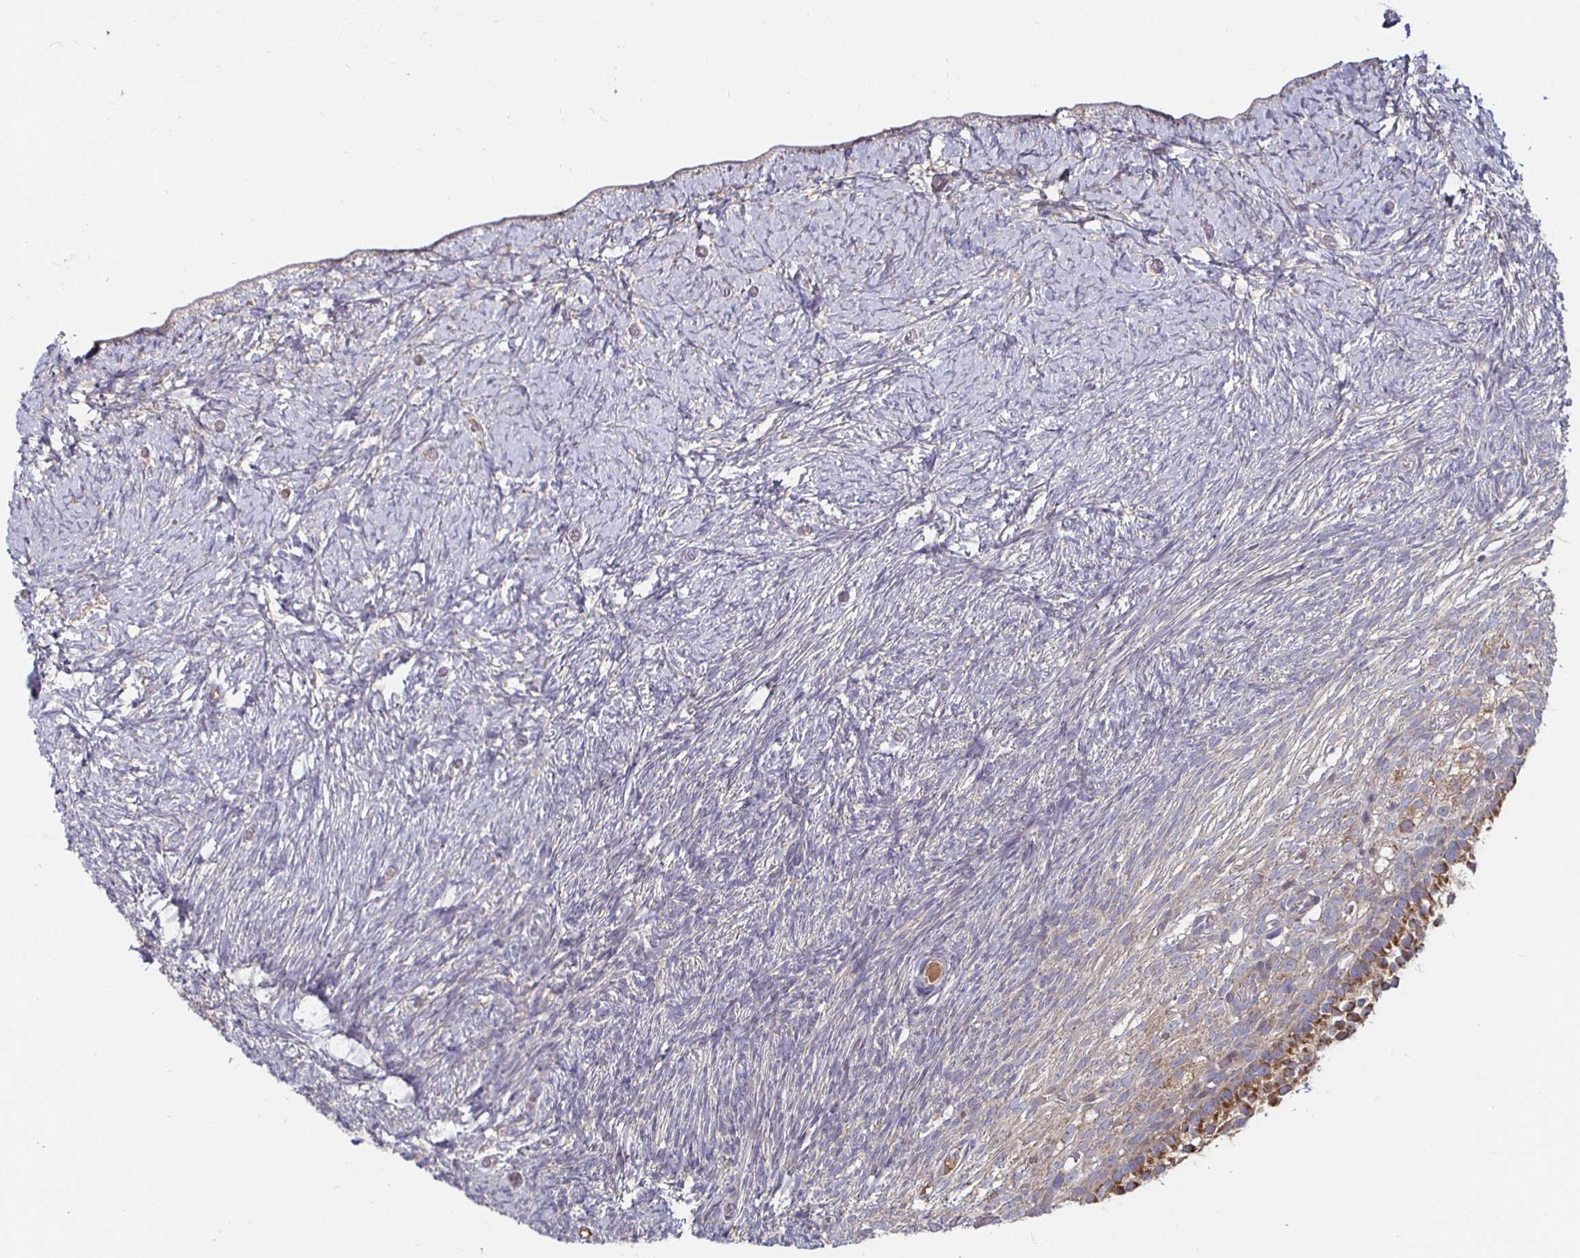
{"staining": {"intensity": "strong", "quantity": ">75%", "location": "cytoplasmic/membranous"}, "tissue": "ovary", "cell_type": "Follicle cells", "image_type": "normal", "snomed": [{"axis": "morphology", "description": "Normal tissue, NOS"}, {"axis": "topography", "description": "Ovary"}], "caption": "An immunohistochemistry histopathology image of normal tissue is shown. Protein staining in brown highlights strong cytoplasmic/membranous positivity in ovary within follicle cells. The protein of interest is stained brown, and the nuclei are stained in blue (DAB (3,3'-diaminobenzidine) IHC with brightfield microscopy, high magnification).", "gene": "RNF144B", "patient": {"sex": "female", "age": 39}}